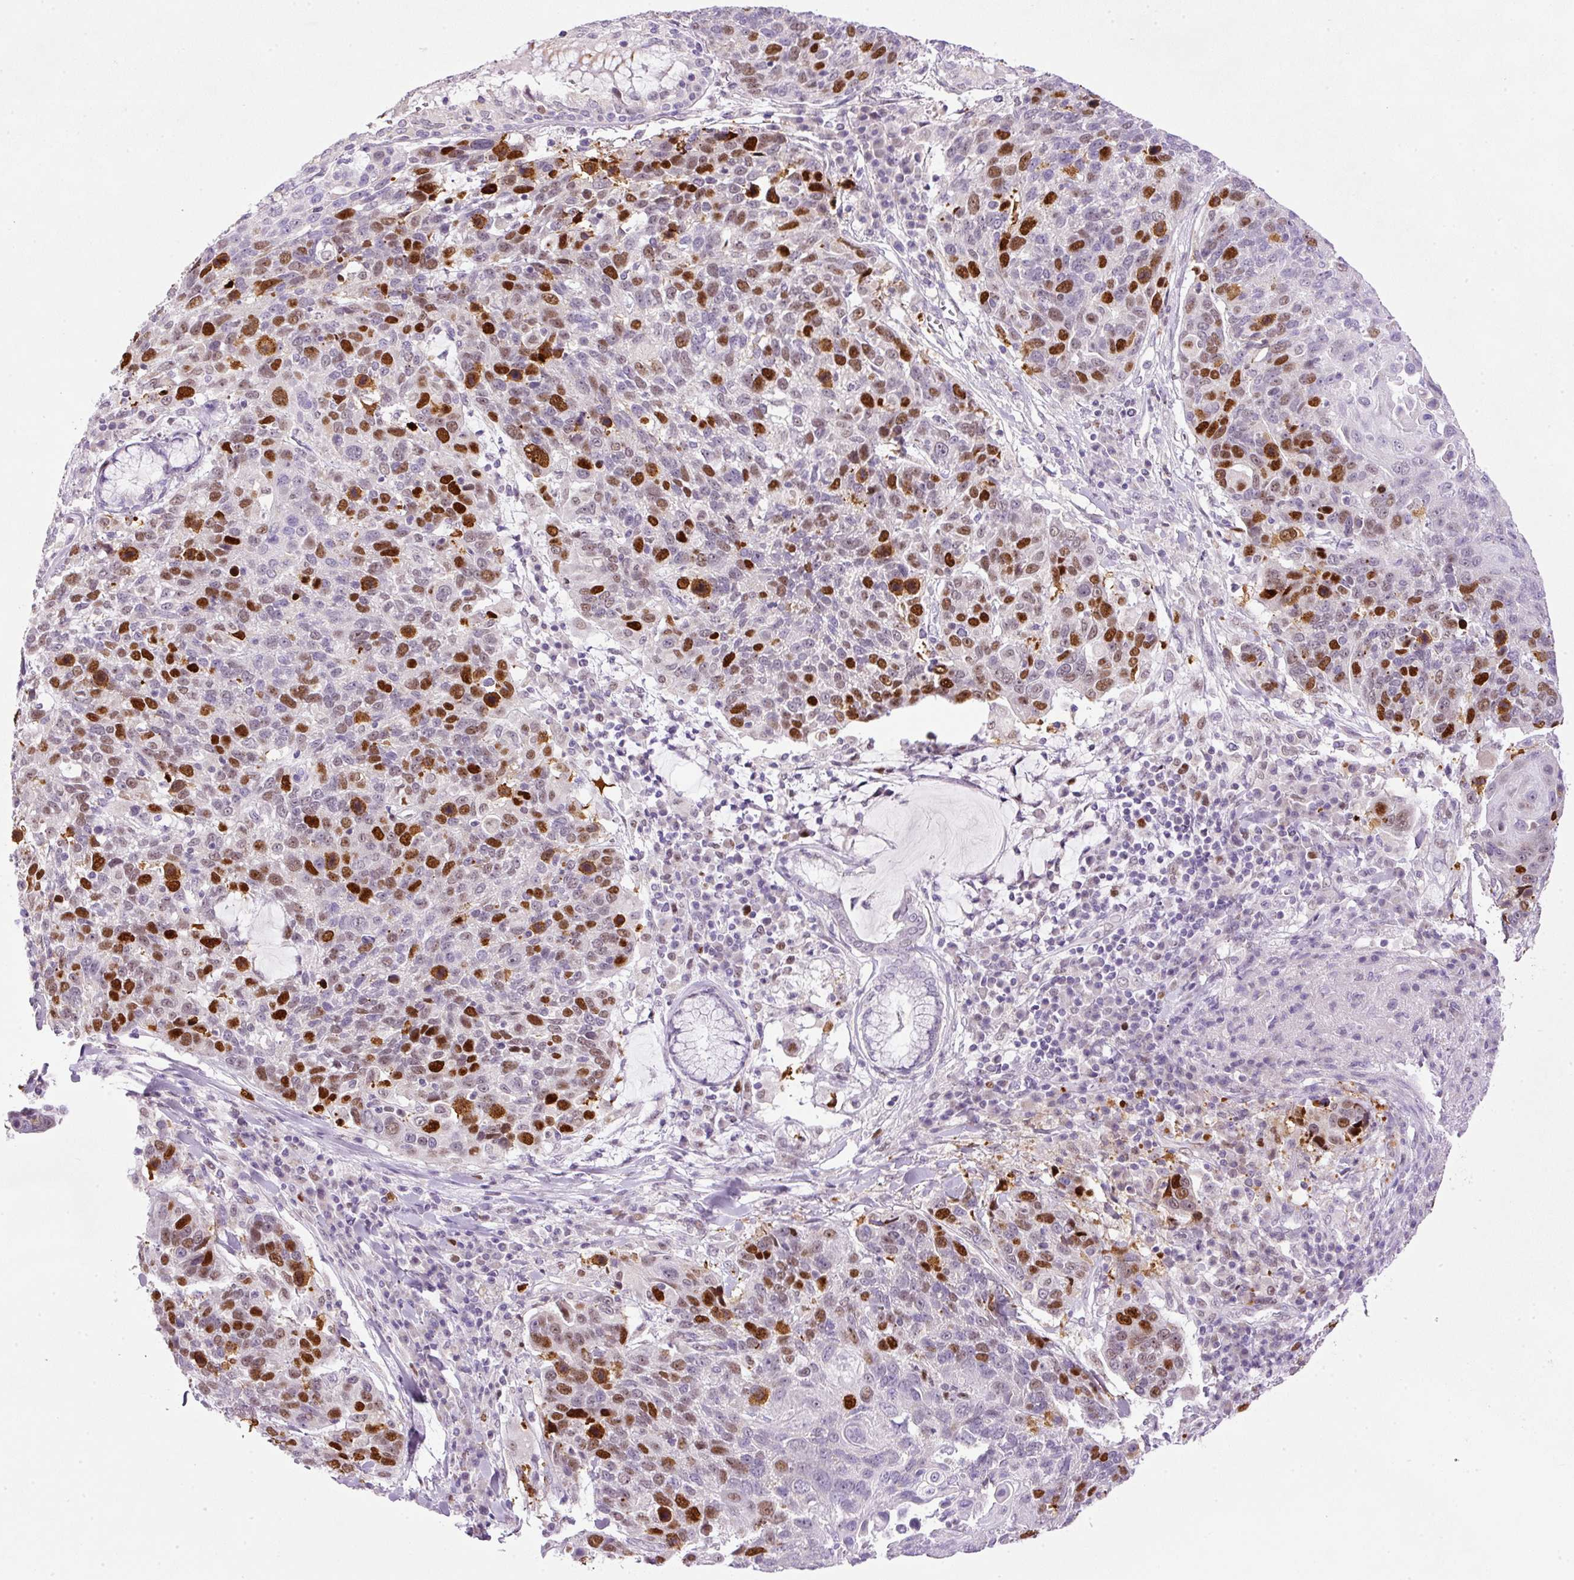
{"staining": {"intensity": "strong", "quantity": "25%-75%", "location": "nuclear"}, "tissue": "lung cancer", "cell_type": "Tumor cells", "image_type": "cancer", "snomed": [{"axis": "morphology", "description": "Squamous cell carcinoma, NOS"}, {"axis": "topography", "description": "Lung"}], "caption": "Immunohistochemistry (DAB (3,3'-diaminobenzidine)) staining of lung squamous cell carcinoma demonstrates strong nuclear protein positivity in about 25%-75% of tumor cells.", "gene": "KPNA2", "patient": {"sex": "male", "age": 66}}